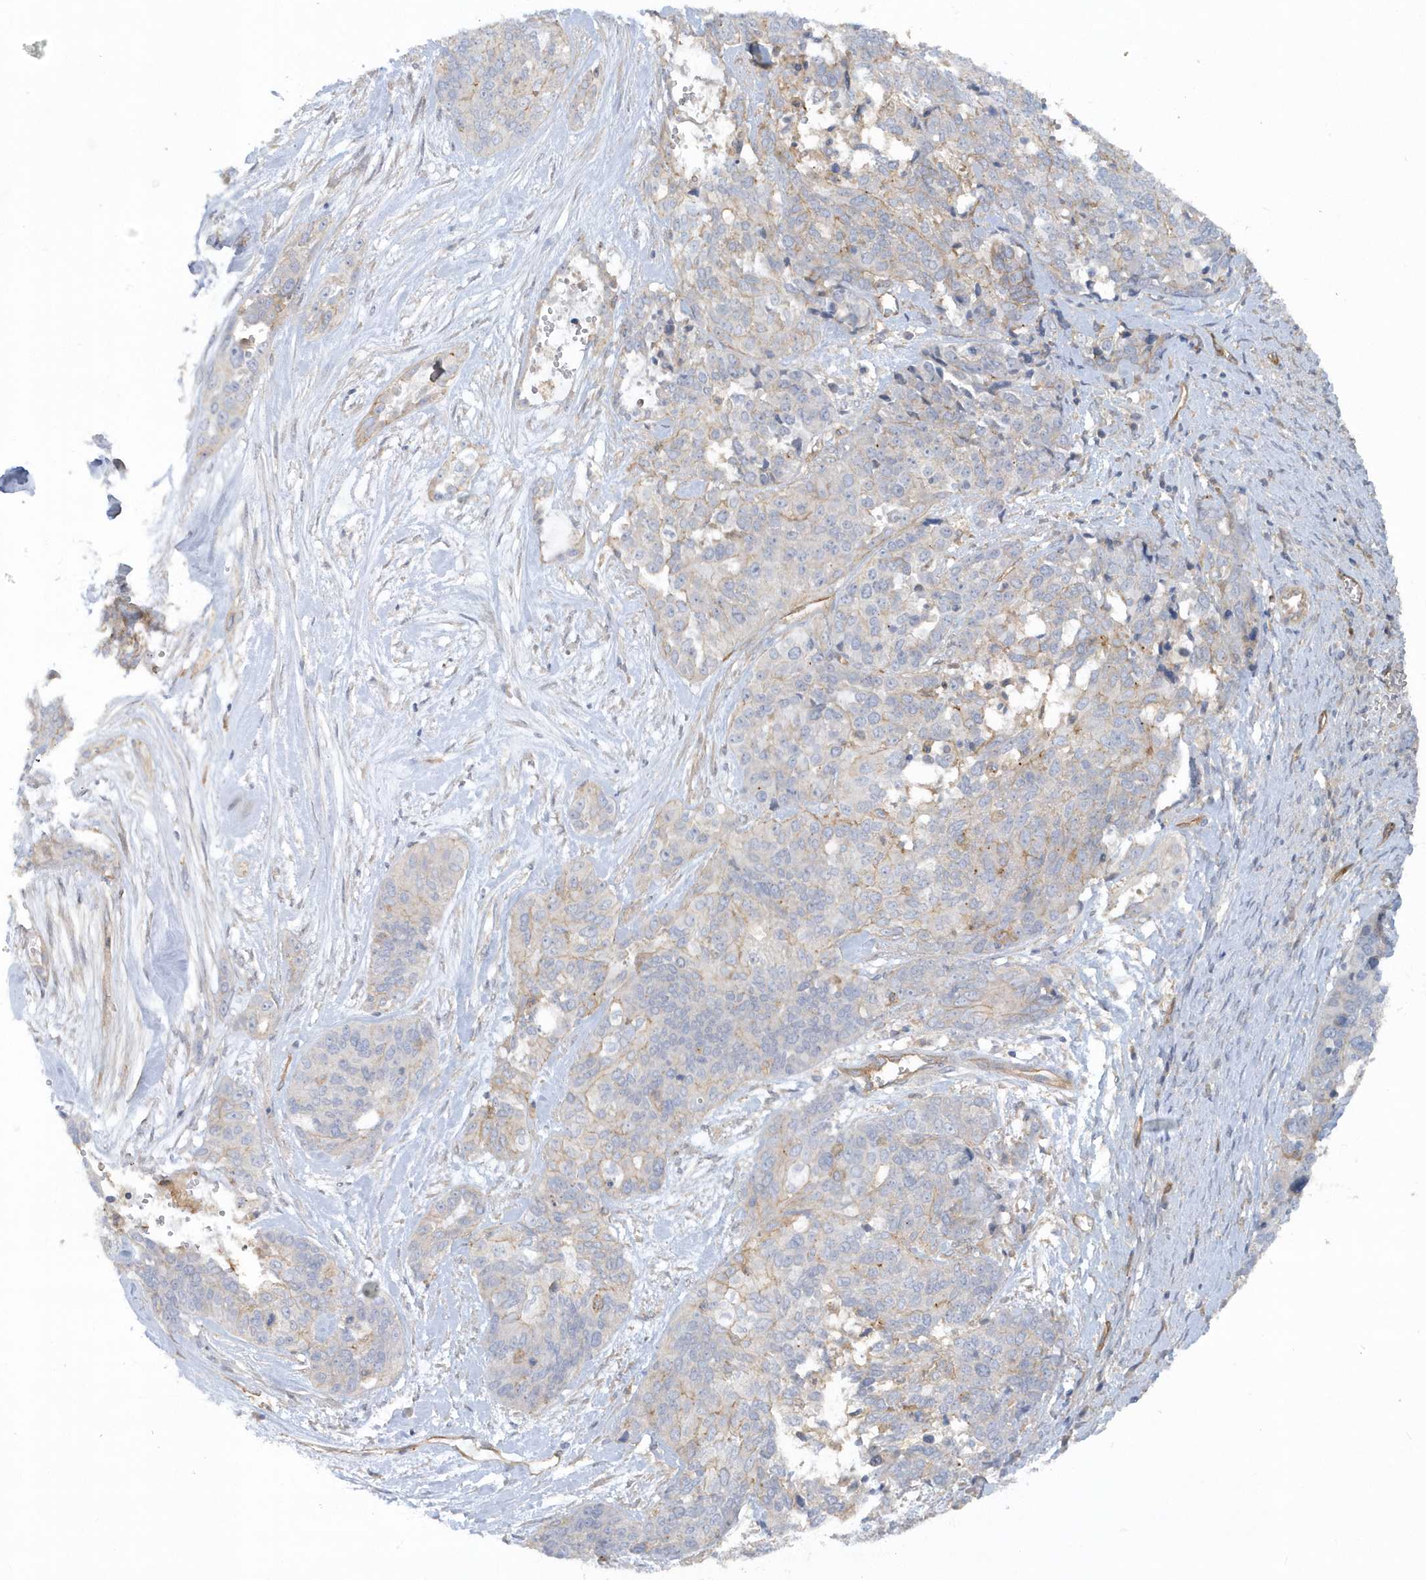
{"staining": {"intensity": "negative", "quantity": "none", "location": "none"}, "tissue": "ovarian cancer", "cell_type": "Tumor cells", "image_type": "cancer", "snomed": [{"axis": "morphology", "description": "Cystadenocarcinoma, serous, NOS"}, {"axis": "topography", "description": "Ovary"}], "caption": "Immunohistochemistry of human serous cystadenocarcinoma (ovarian) displays no staining in tumor cells.", "gene": "RAI14", "patient": {"sex": "female", "age": 44}}